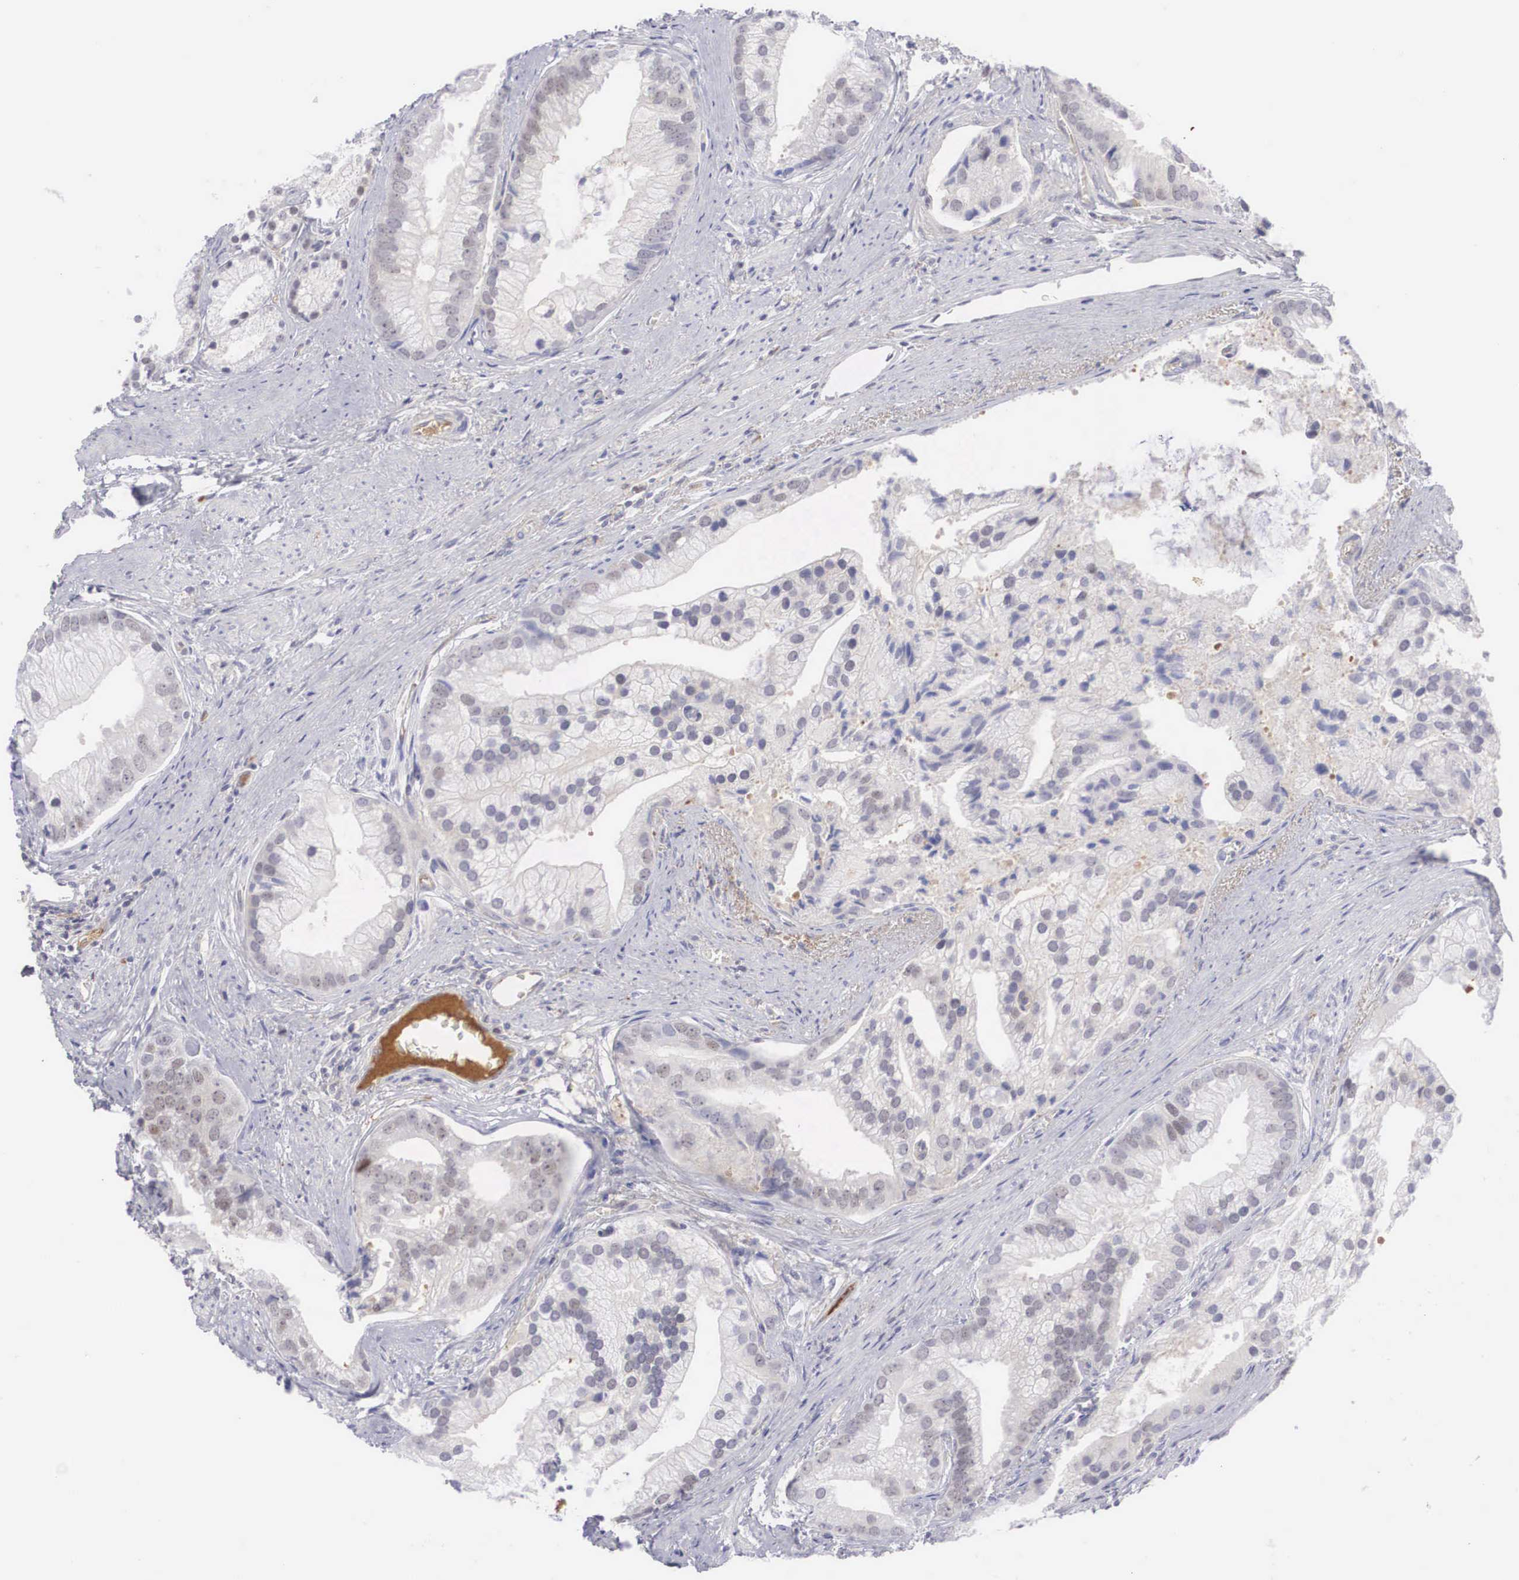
{"staining": {"intensity": "weak", "quantity": "<25%", "location": "cytoplasmic/membranous,nuclear"}, "tissue": "prostate cancer", "cell_type": "Tumor cells", "image_type": "cancer", "snomed": [{"axis": "morphology", "description": "Adenocarcinoma, Low grade"}, {"axis": "topography", "description": "Prostate"}], "caption": "Image shows no protein staining in tumor cells of low-grade adenocarcinoma (prostate) tissue.", "gene": "RBPJ", "patient": {"sex": "male", "age": 71}}